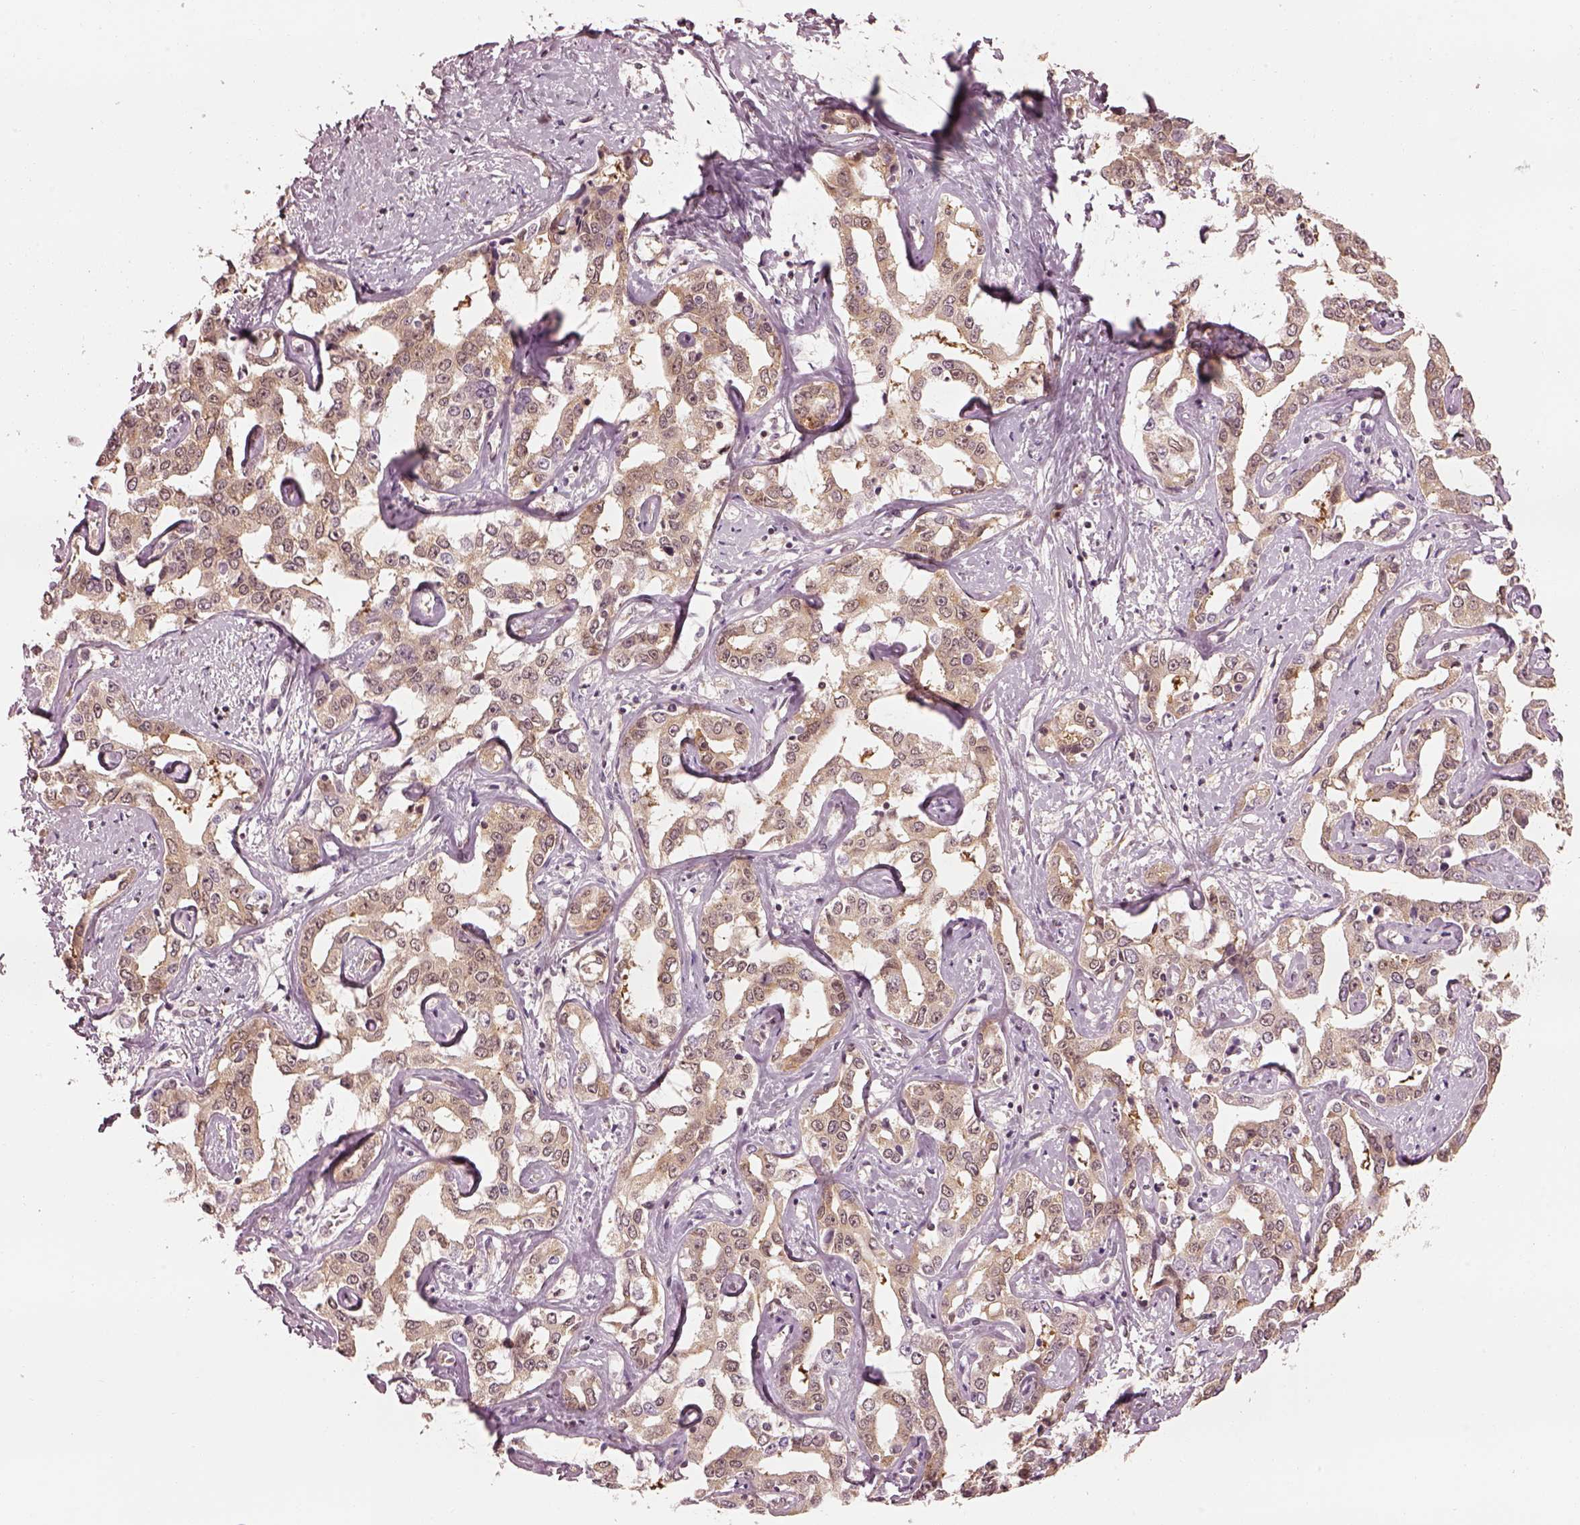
{"staining": {"intensity": "weak", "quantity": "25%-75%", "location": "cytoplasmic/membranous"}, "tissue": "liver cancer", "cell_type": "Tumor cells", "image_type": "cancer", "snomed": [{"axis": "morphology", "description": "Cholangiocarcinoma"}, {"axis": "topography", "description": "Liver"}], "caption": "Brown immunohistochemical staining in human liver cholangiocarcinoma shows weak cytoplasmic/membranous positivity in about 25%-75% of tumor cells.", "gene": "LSM14A", "patient": {"sex": "male", "age": 59}}